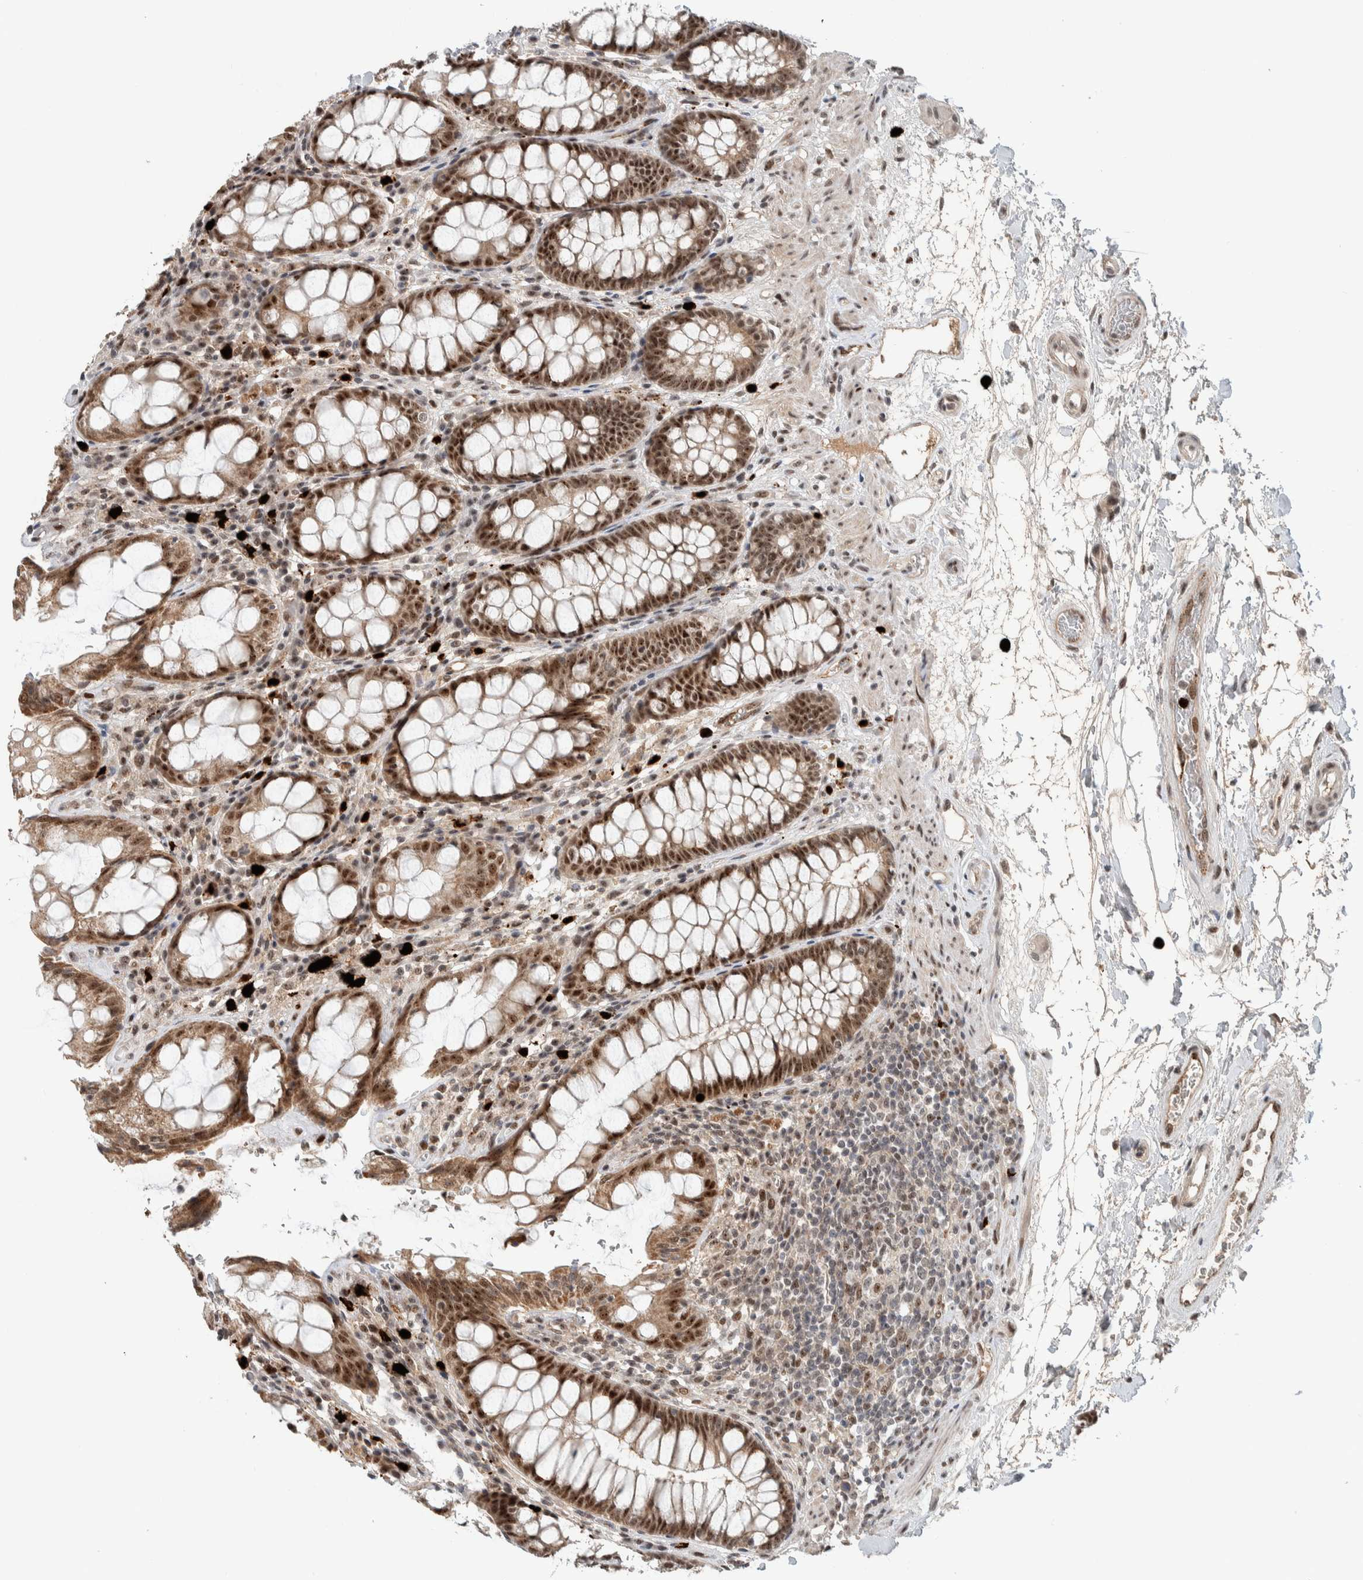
{"staining": {"intensity": "moderate", "quantity": ">75%", "location": "cytoplasmic/membranous,nuclear"}, "tissue": "rectum", "cell_type": "Glandular cells", "image_type": "normal", "snomed": [{"axis": "morphology", "description": "Normal tissue, NOS"}, {"axis": "topography", "description": "Rectum"}], "caption": "High-power microscopy captured an IHC micrograph of normal rectum, revealing moderate cytoplasmic/membranous,nuclear expression in approximately >75% of glandular cells. The staining was performed using DAB to visualize the protein expression in brown, while the nuclei were stained in blue with hematoxylin (Magnification: 20x).", "gene": "ZFP91", "patient": {"sex": "male", "age": 64}}